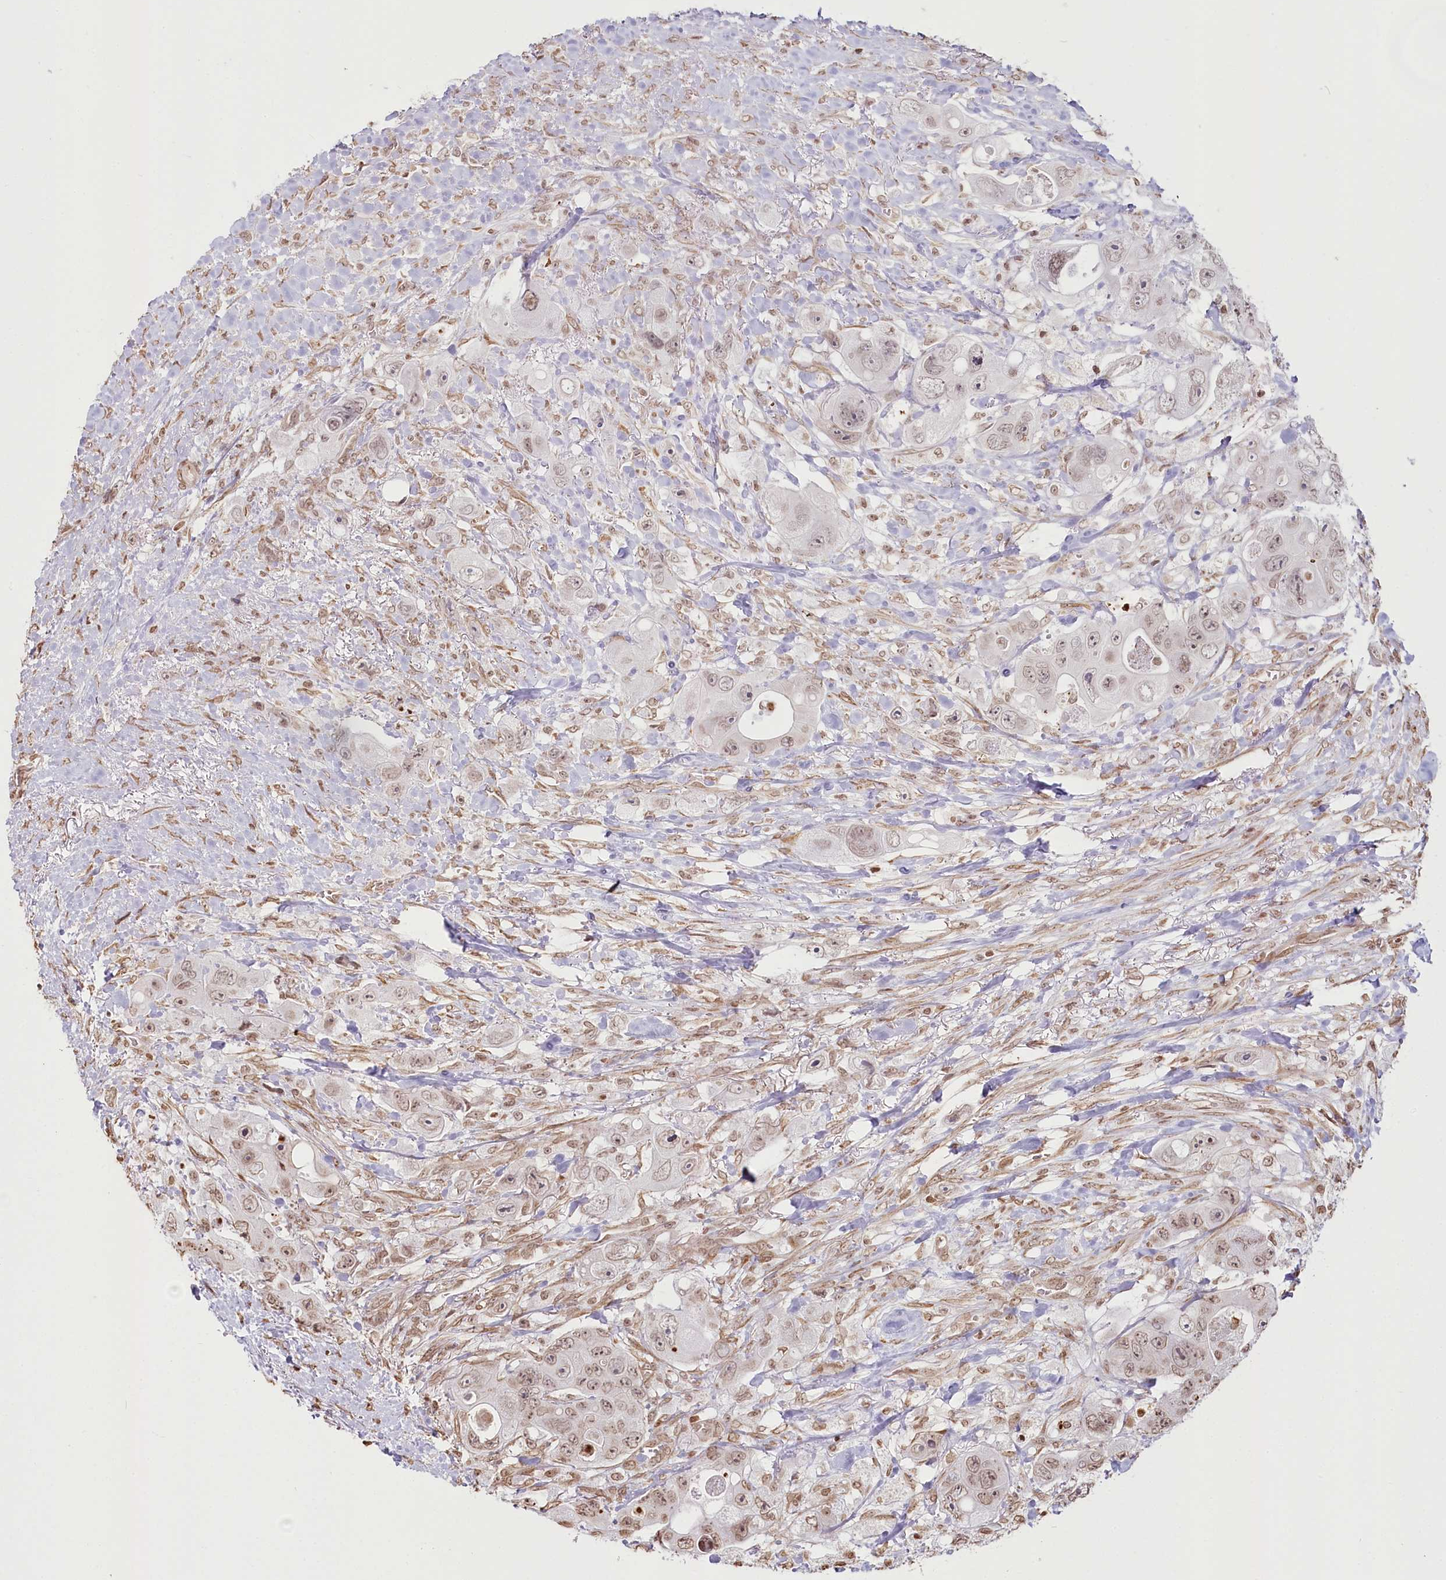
{"staining": {"intensity": "moderate", "quantity": "25%-75%", "location": "nuclear"}, "tissue": "colorectal cancer", "cell_type": "Tumor cells", "image_type": "cancer", "snomed": [{"axis": "morphology", "description": "Adenocarcinoma, NOS"}, {"axis": "topography", "description": "Colon"}], "caption": "Protein analysis of adenocarcinoma (colorectal) tissue demonstrates moderate nuclear expression in approximately 25%-75% of tumor cells.", "gene": "FAM13A", "patient": {"sex": "female", "age": 46}}